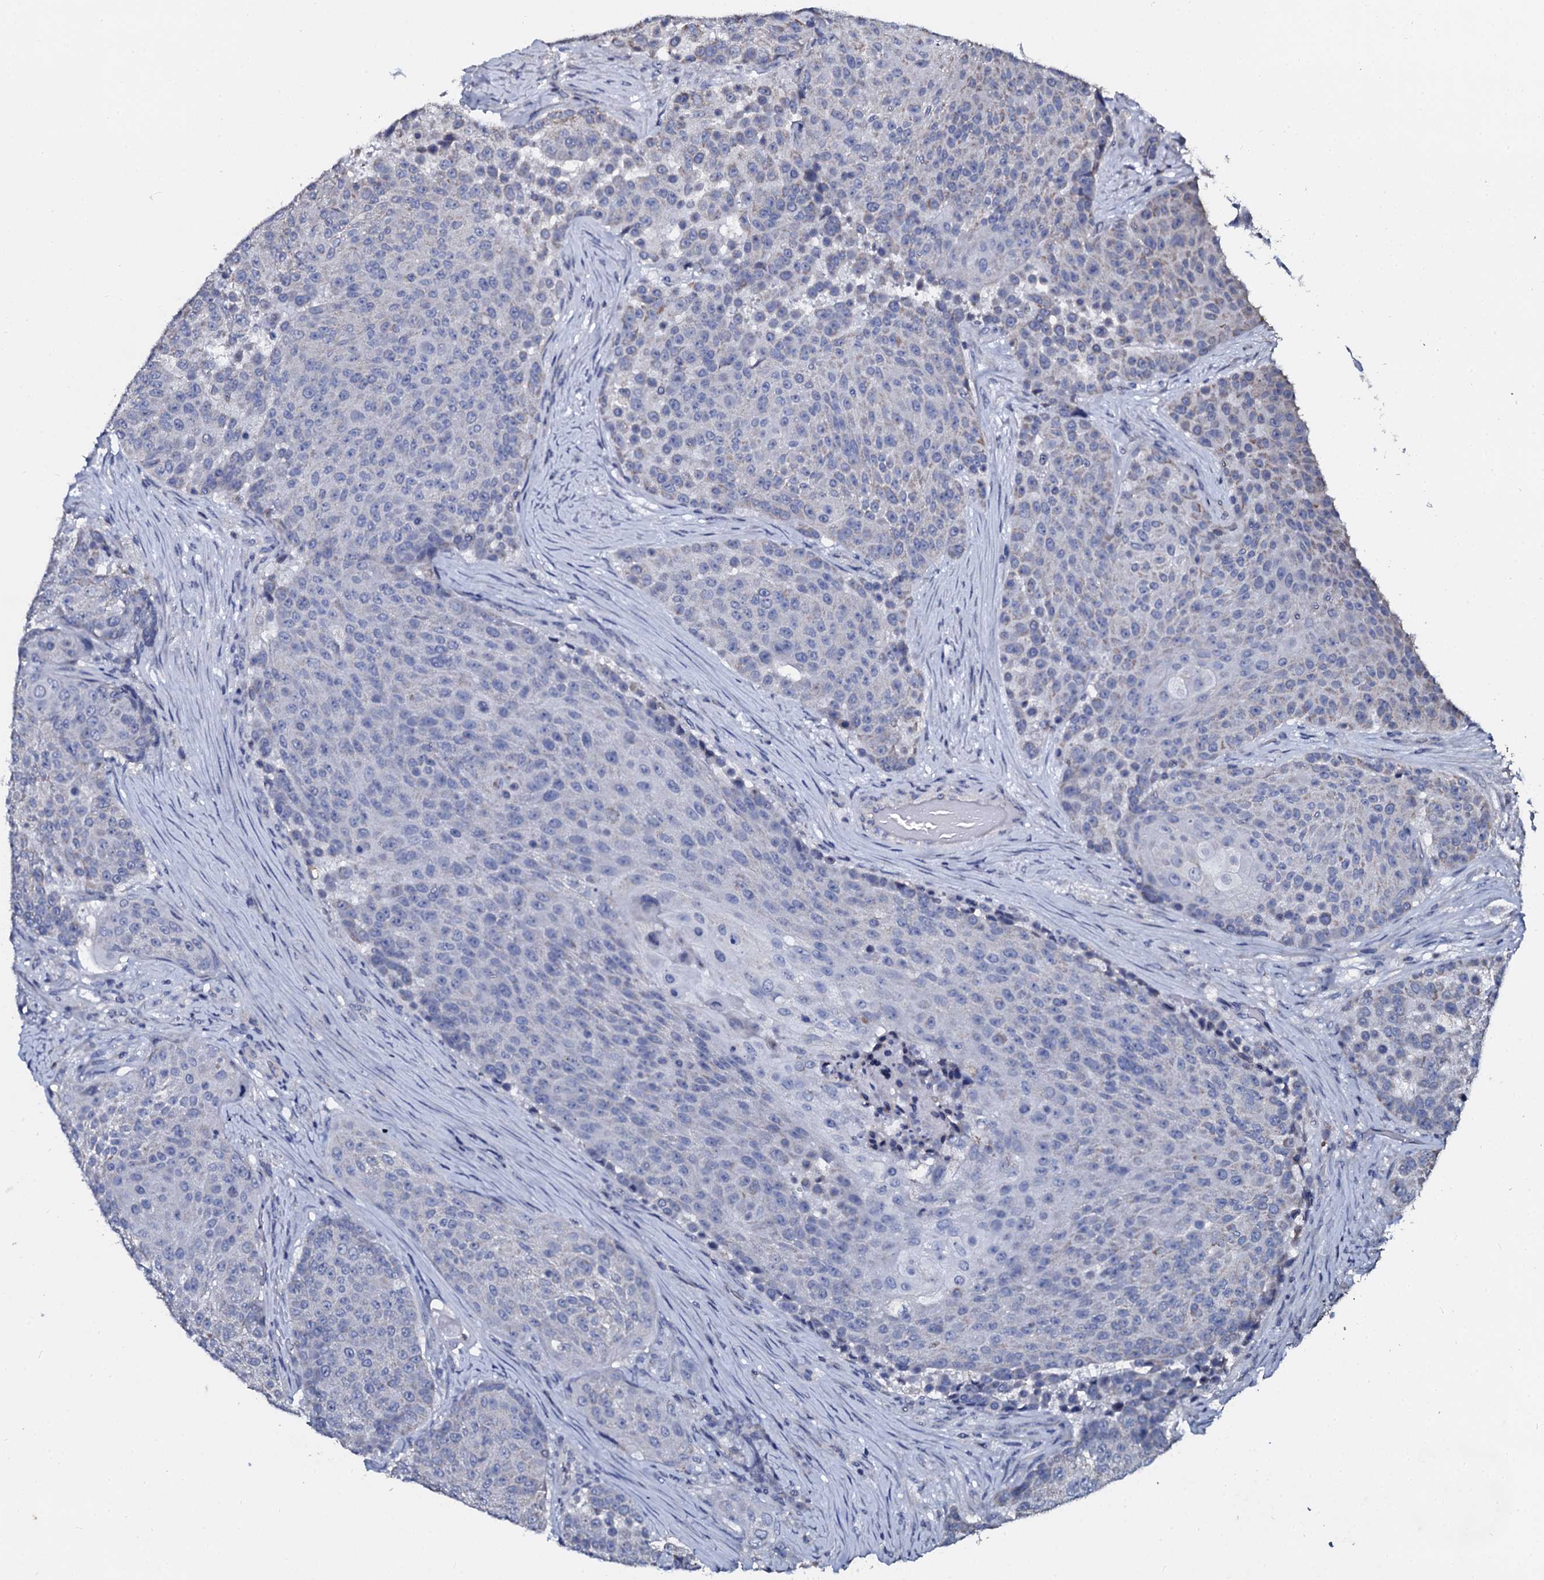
{"staining": {"intensity": "weak", "quantity": "<25%", "location": "cytoplasmic/membranous"}, "tissue": "urothelial cancer", "cell_type": "Tumor cells", "image_type": "cancer", "snomed": [{"axis": "morphology", "description": "Urothelial carcinoma, High grade"}, {"axis": "topography", "description": "Urinary bladder"}], "caption": "Immunohistochemistry (IHC) histopathology image of neoplastic tissue: urothelial cancer stained with DAB exhibits no significant protein positivity in tumor cells.", "gene": "SLC37A4", "patient": {"sex": "female", "age": 63}}